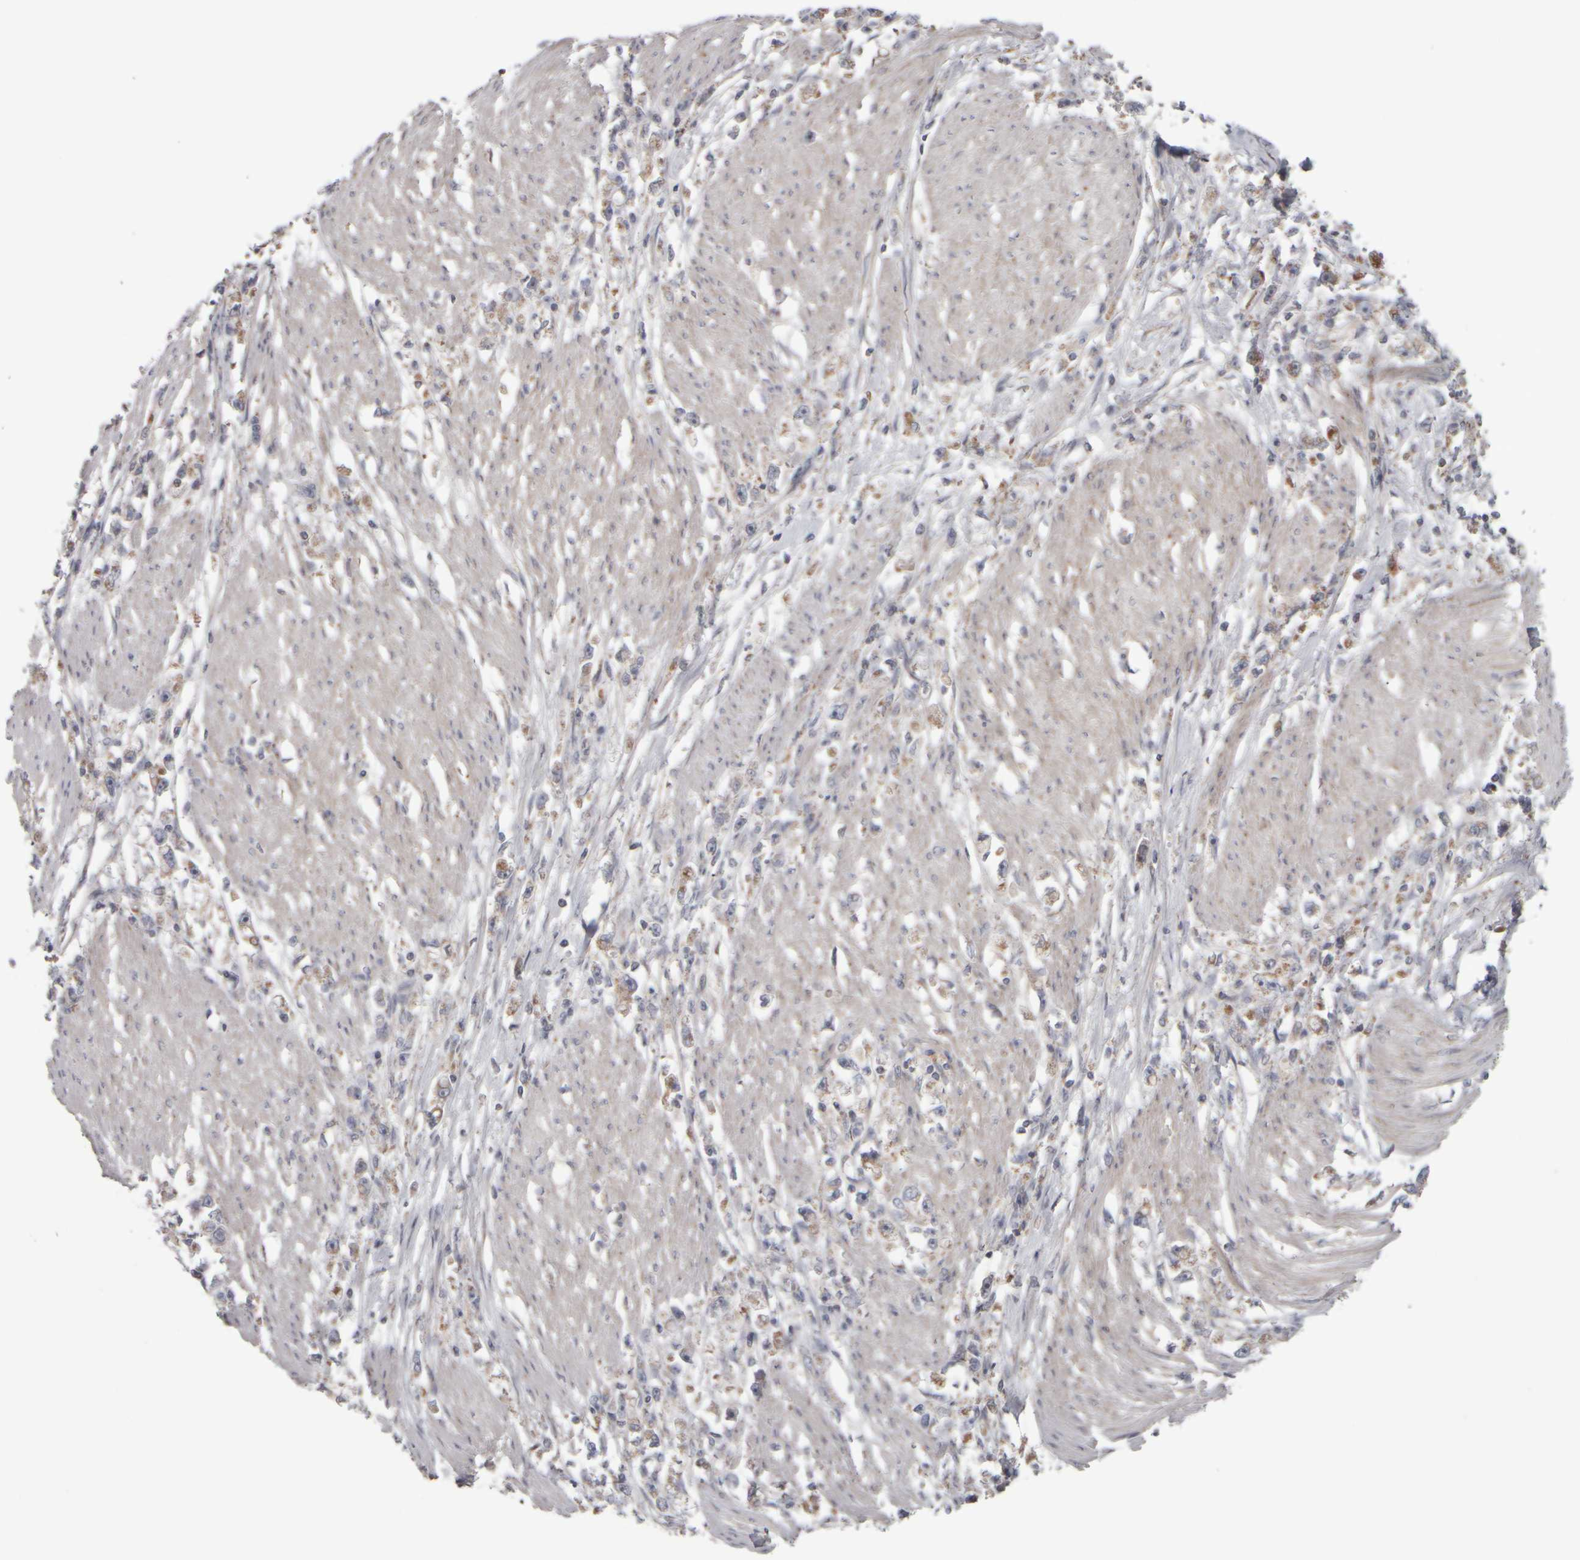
{"staining": {"intensity": "weak", "quantity": "<25%", "location": "cytoplasmic/membranous"}, "tissue": "stomach cancer", "cell_type": "Tumor cells", "image_type": "cancer", "snomed": [{"axis": "morphology", "description": "Adenocarcinoma, NOS"}, {"axis": "topography", "description": "Stomach"}], "caption": "Immunohistochemical staining of human stomach cancer reveals no significant positivity in tumor cells.", "gene": "SCO1", "patient": {"sex": "female", "age": 59}}